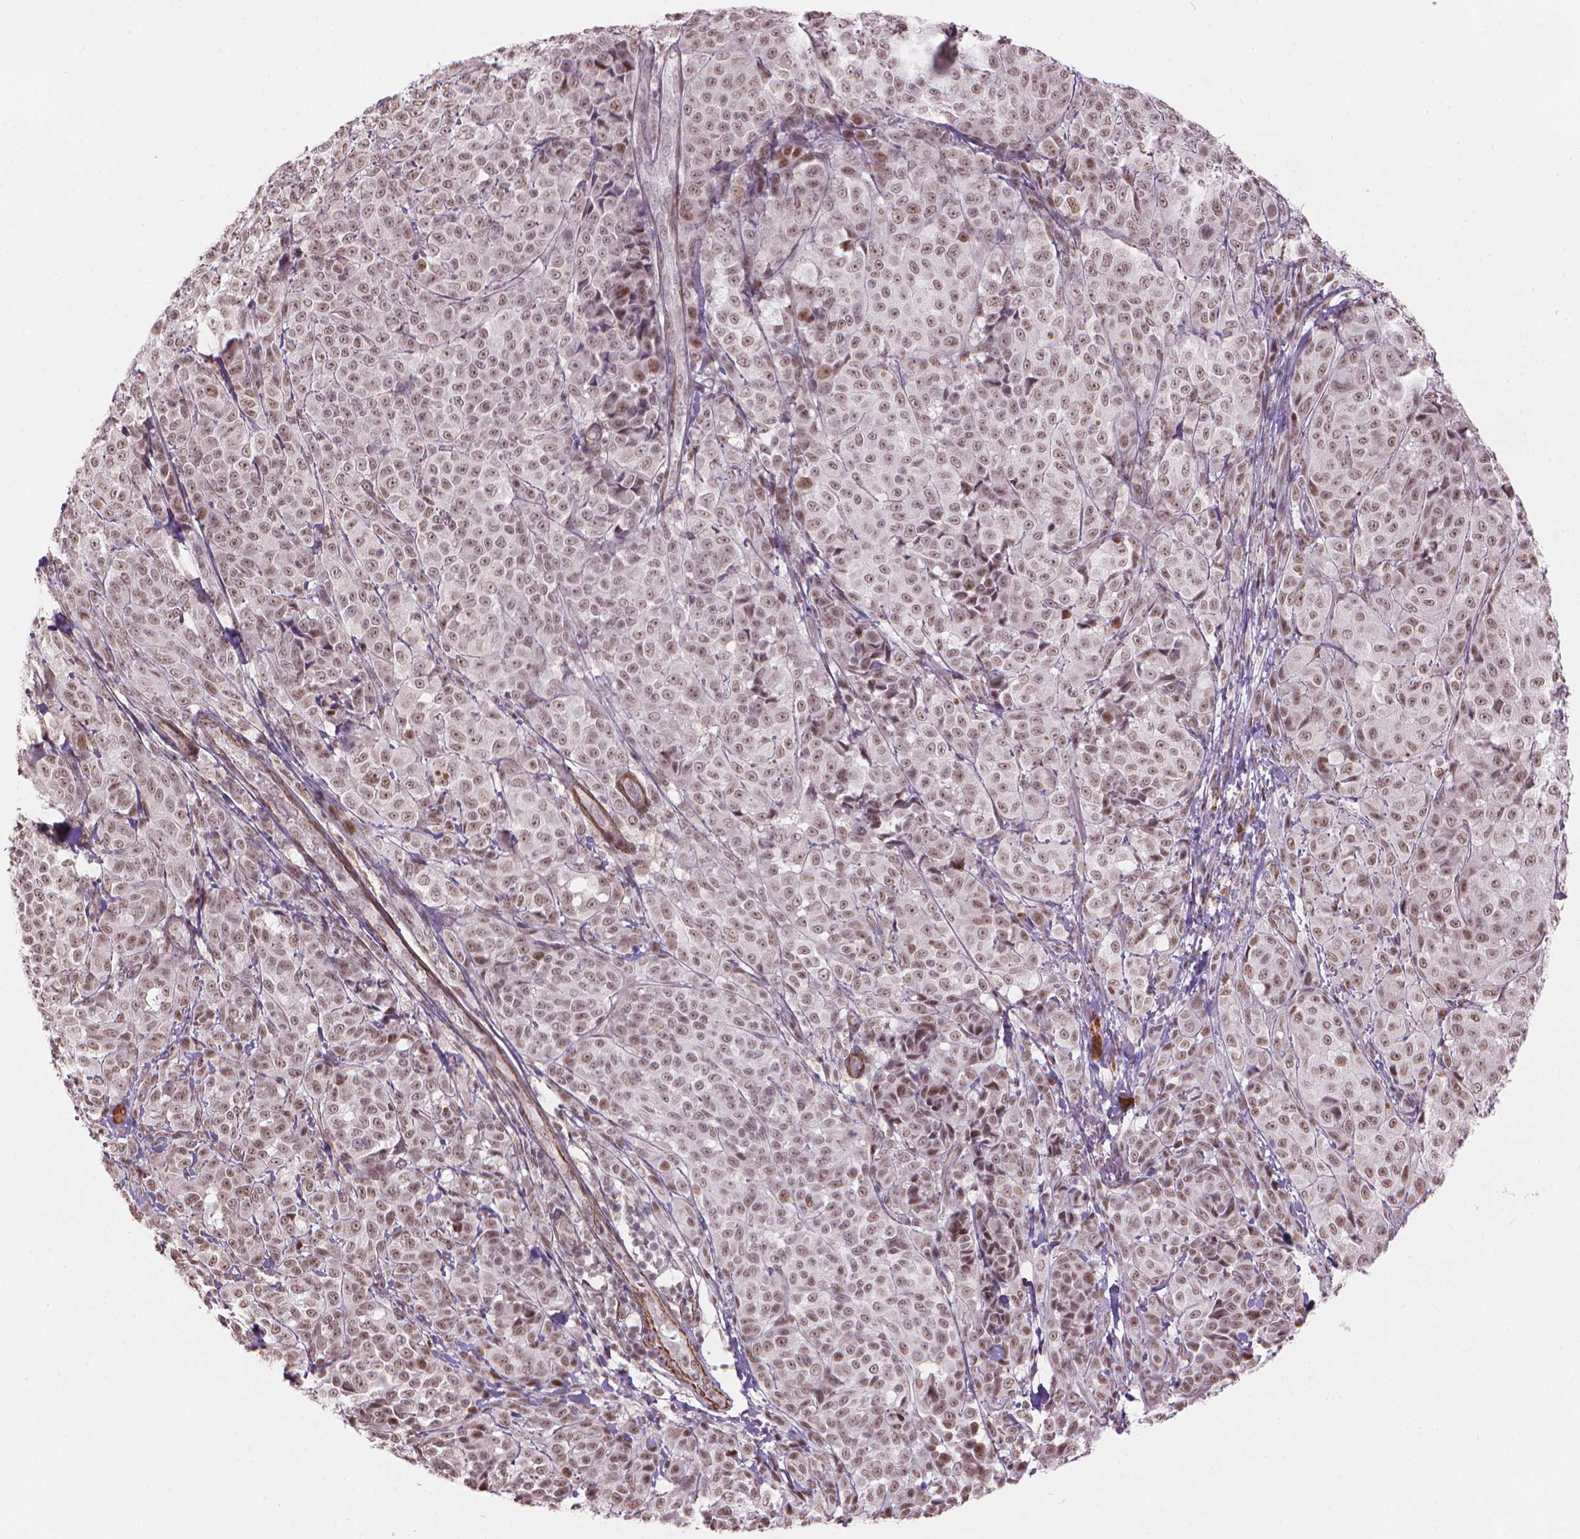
{"staining": {"intensity": "weak", "quantity": ">75%", "location": "nuclear"}, "tissue": "melanoma", "cell_type": "Tumor cells", "image_type": "cancer", "snomed": [{"axis": "morphology", "description": "Malignant melanoma, NOS"}, {"axis": "topography", "description": "Skin"}], "caption": "Melanoma stained with a protein marker displays weak staining in tumor cells.", "gene": "HOXD4", "patient": {"sex": "male", "age": 89}}